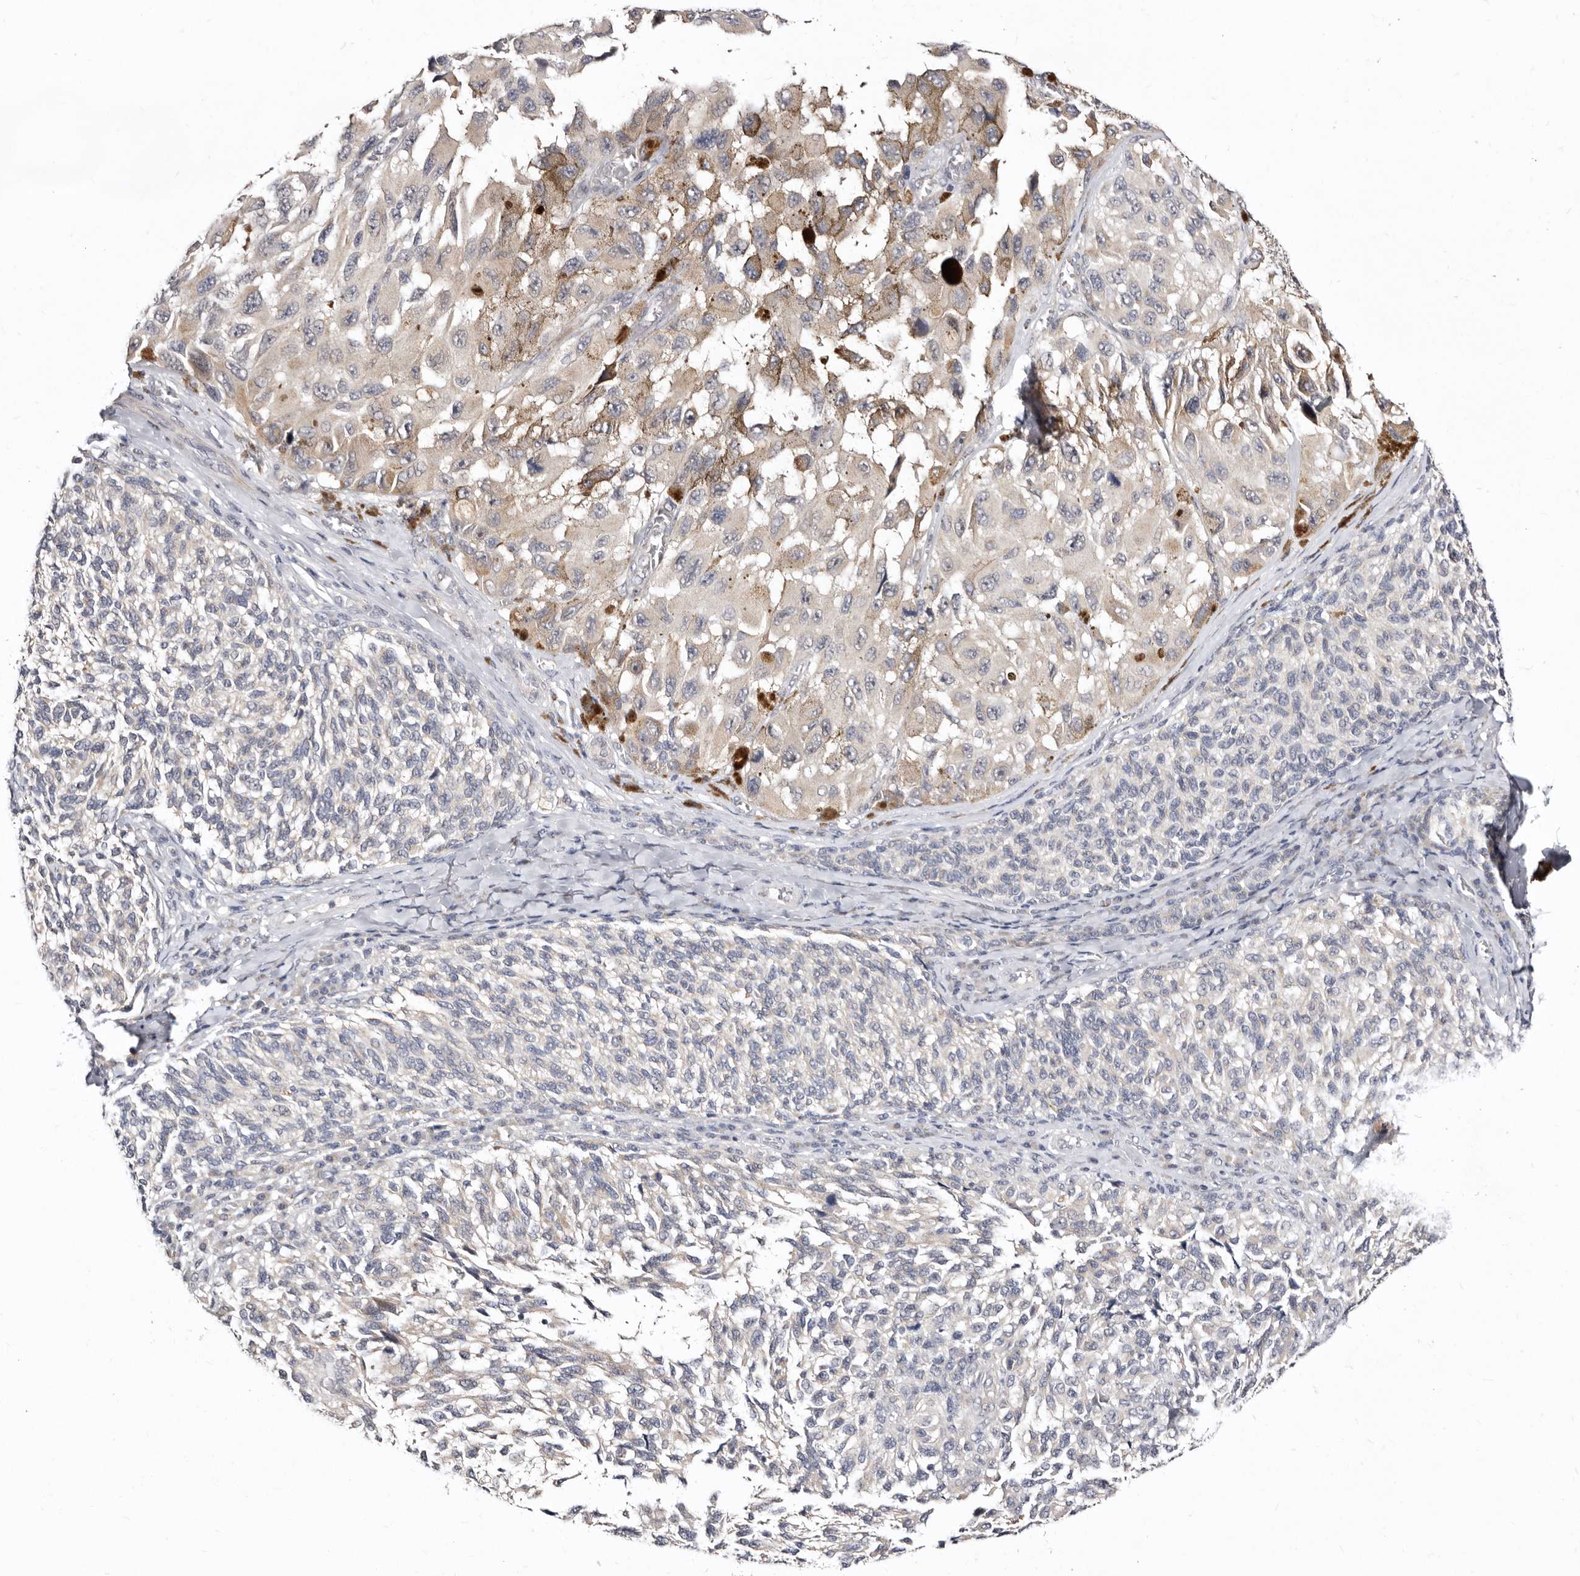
{"staining": {"intensity": "weak", "quantity": "<25%", "location": "cytoplasmic/membranous"}, "tissue": "melanoma", "cell_type": "Tumor cells", "image_type": "cancer", "snomed": [{"axis": "morphology", "description": "Malignant melanoma, NOS"}, {"axis": "topography", "description": "Skin"}], "caption": "High magnification brightfield microscopy of malignant melanoma stained with DAB (3,3'-diaminobenzidine) (brown) and counterstained with hematoxylin (blue): tumor cells show no significant expression. (DAB (3,3'-diaminobenzidine) IHC, high magnification).", "gene": "KLHL4", "patient": {"sex": "female", "age": 73}}